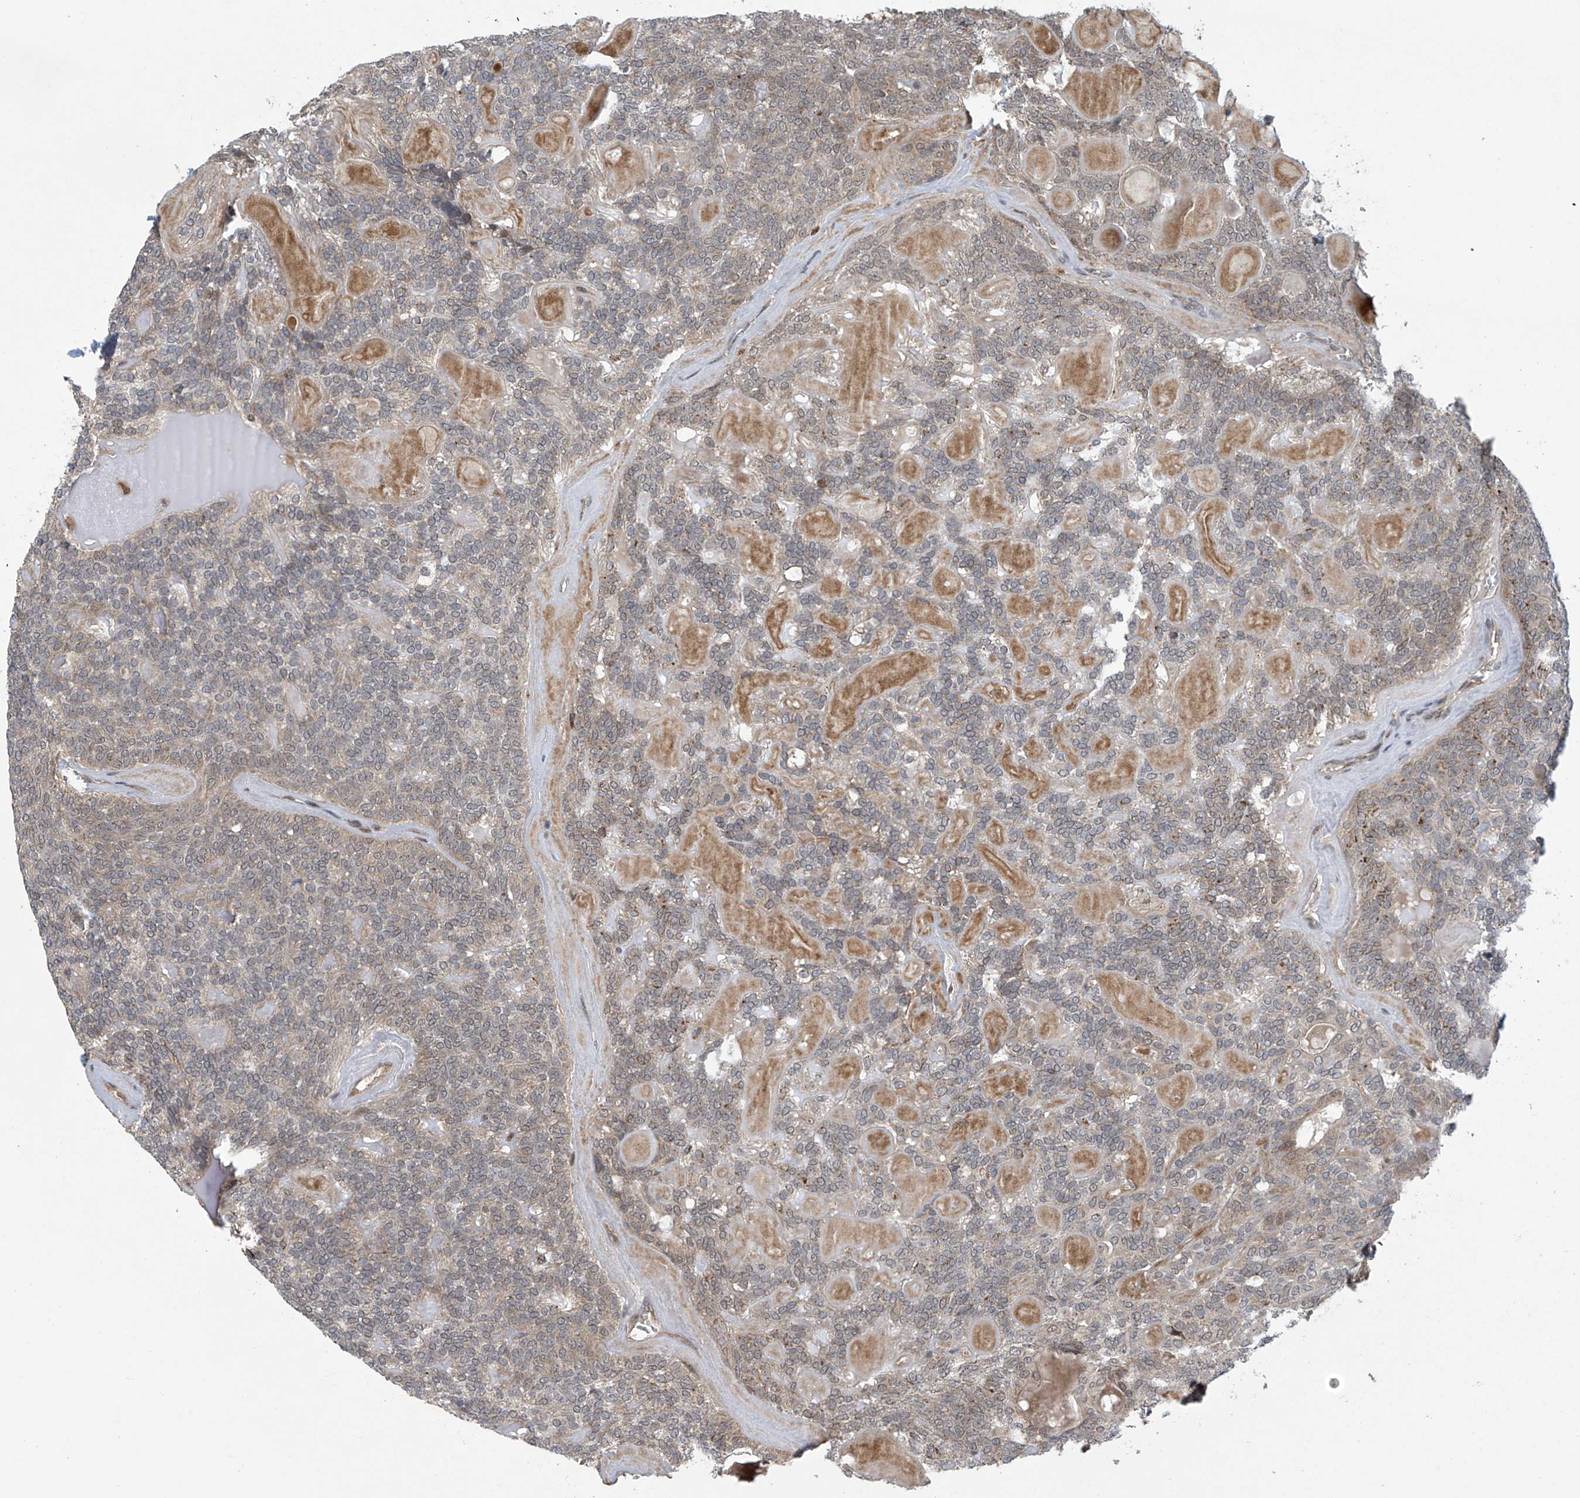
{"staining": {"intensity": "weak", "quantity": "25%-75%", "location": "cytoplasmic/membranous"}, "tissue": "head and neck cancer", "cell_type": "Tumor cells", "image_type": "cancer", "snomed": [{"axis": "morphology", "description": "Adenocarcinoma, NOS"}, {"axis": "topography", "description": "Head-Neck"}], "caption": "Weak cytoplasmic/membranous positivity is appreciated in approximately 25%-75% of tumor cells in head and neck cancer.", "gene": "ABHD13", "patient": {"sex": "male", "age": 66}}